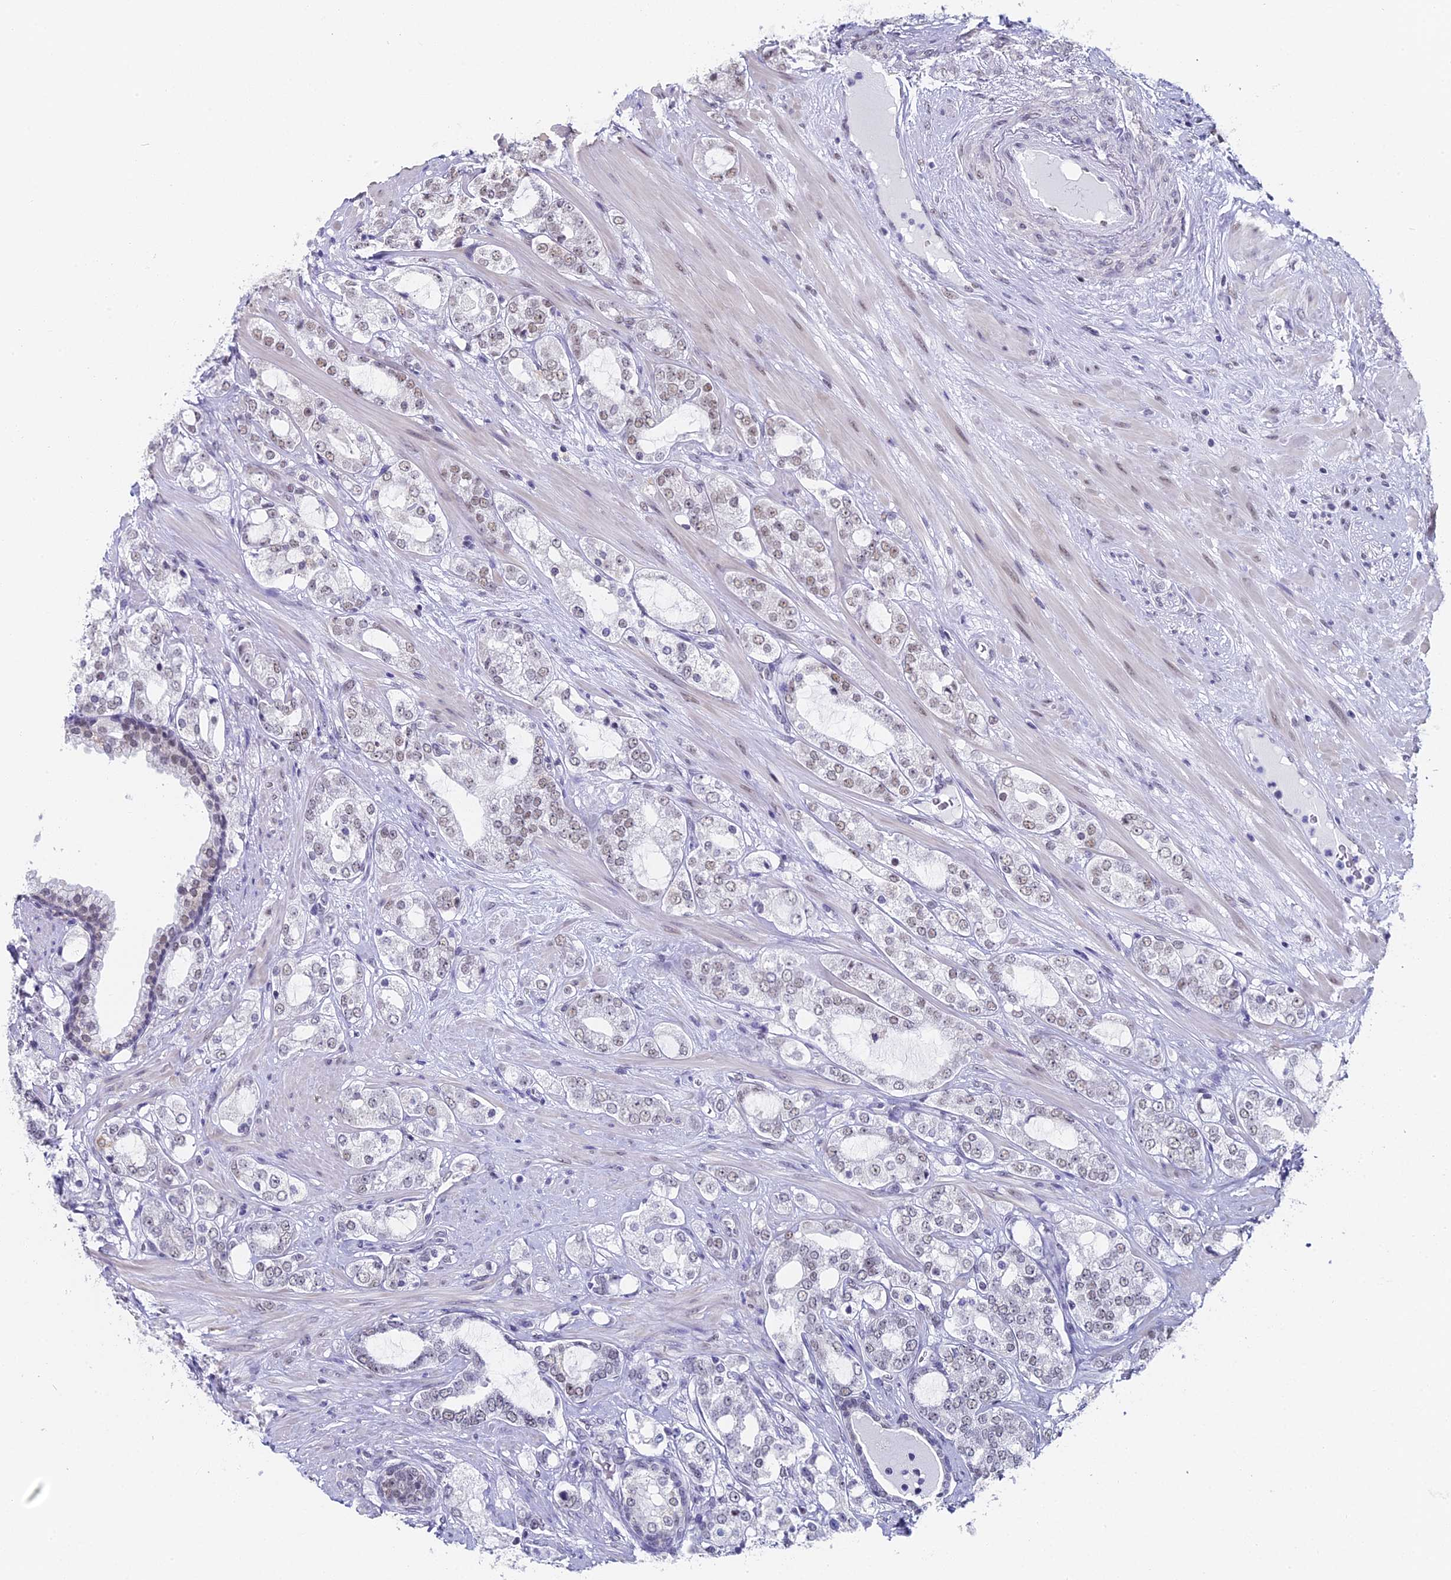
{"staining": {"intensity": "weak", "quantity": "25%-75%", "location": "nuclear"}, "tissue": "prostate cancer", "cell_type": "Tumor cells", "image_type": "cancer", "snomed": [{"axis": "morphology", "description": "Adenocarcinoma, High grade"}, {"axis": "topography", "description": "Prostate"}], "caption": "Tumor cells demonstrate weak nuclear staining in about 25%-75% of cells in prostate cancer.", "gene": "CD2BP2", "patient": {"sex": "male", "age": 64}}